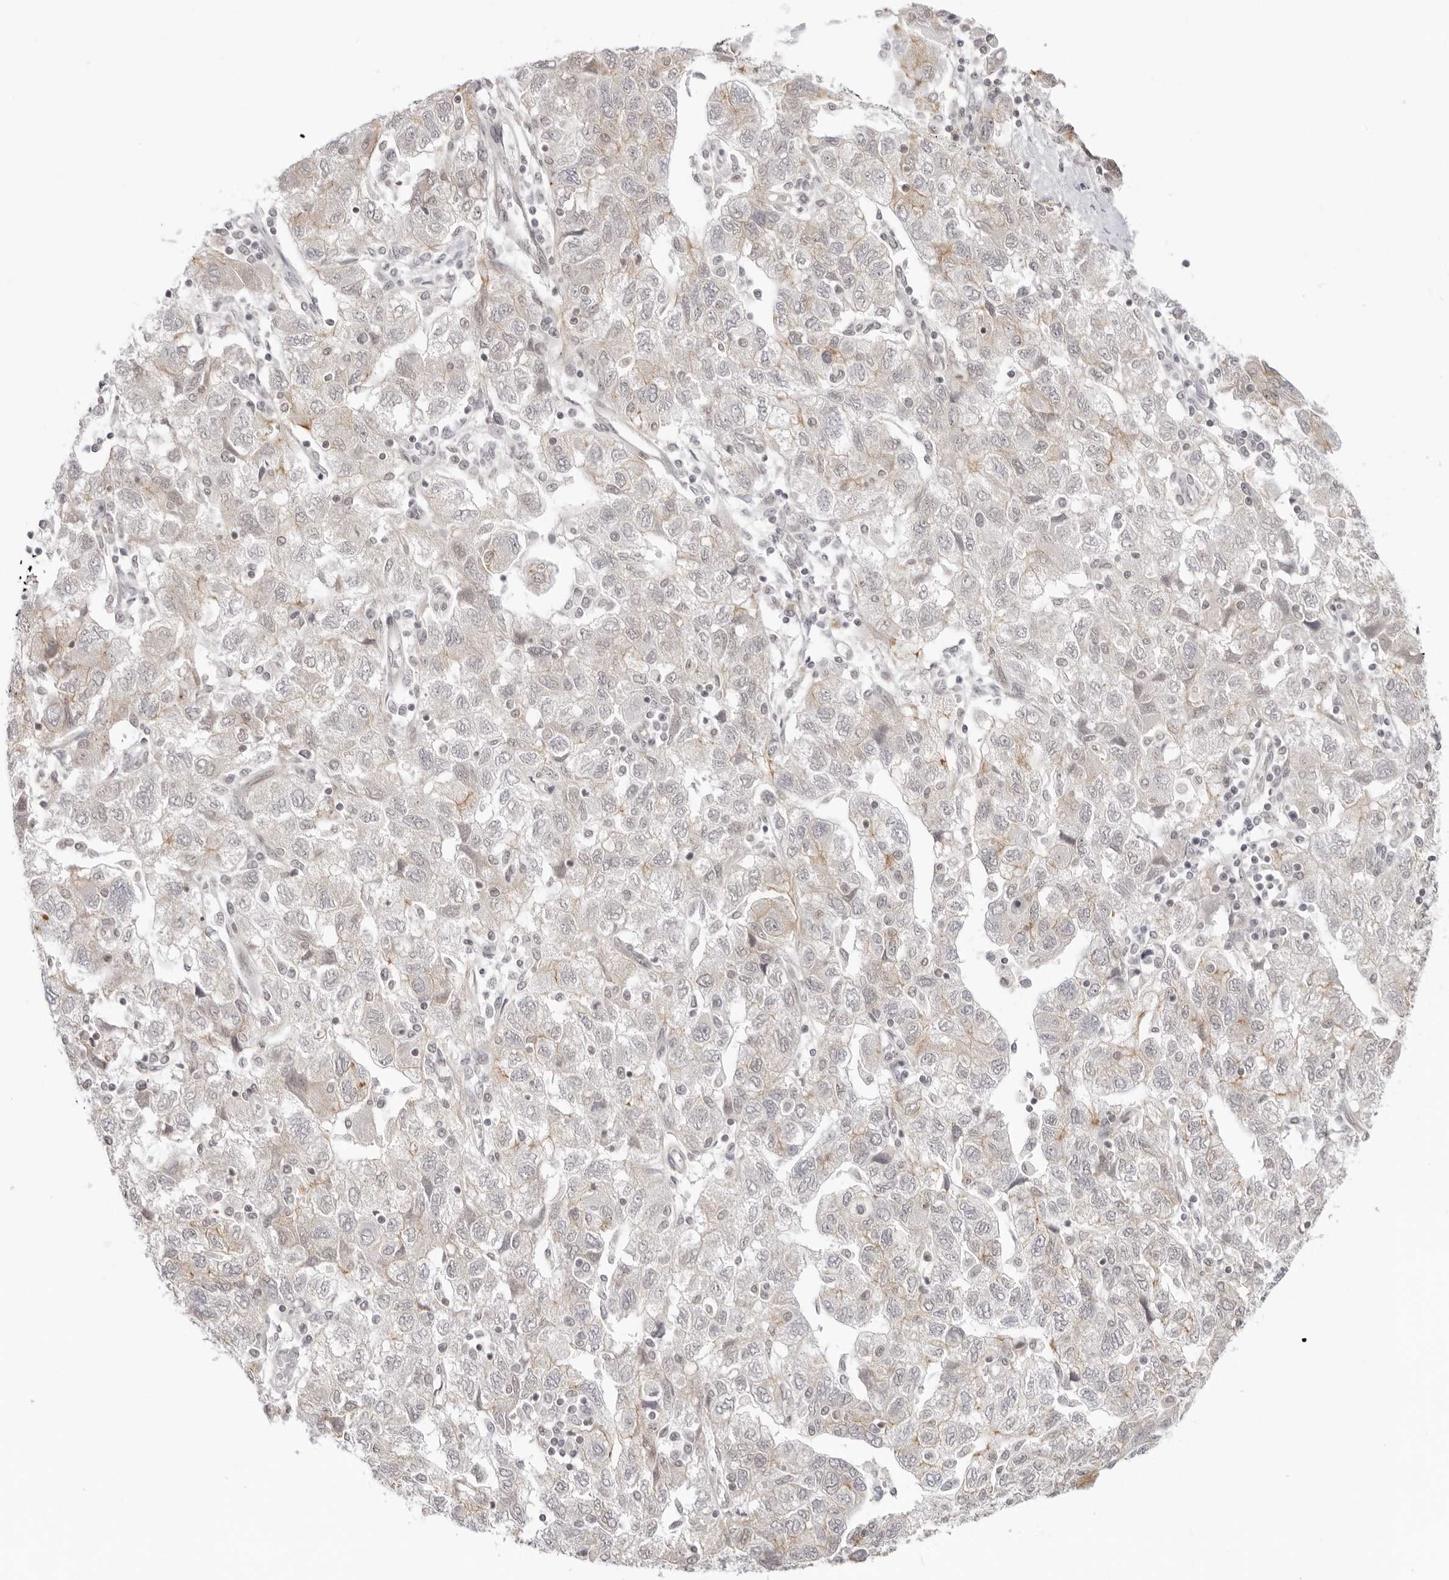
{"staining": {"intensity": "weak", "quantity": "<25%", "location": "cytoplasmic/membranous"}, "tissue": "ovarian cancer", "cell_type": "Tumor cells", "image_type": "cancer", "snomed": [{"axis": "morphology", "description": "Carcinoma, NOS"}, {"axis": "morphology", "description": "Cystadenocarcinoma, serous, NOS"}, {"axis": "topography", "description": "Ovary"}], "caption": "A high-resolution micrograph shows IHC staining of ovarian cancer (serous cystadenocarcinoma), which displays no significant positivity in tumor cells.", "gene": "TRAPPC3", "patient": {"sex": "female", "age": 69}}